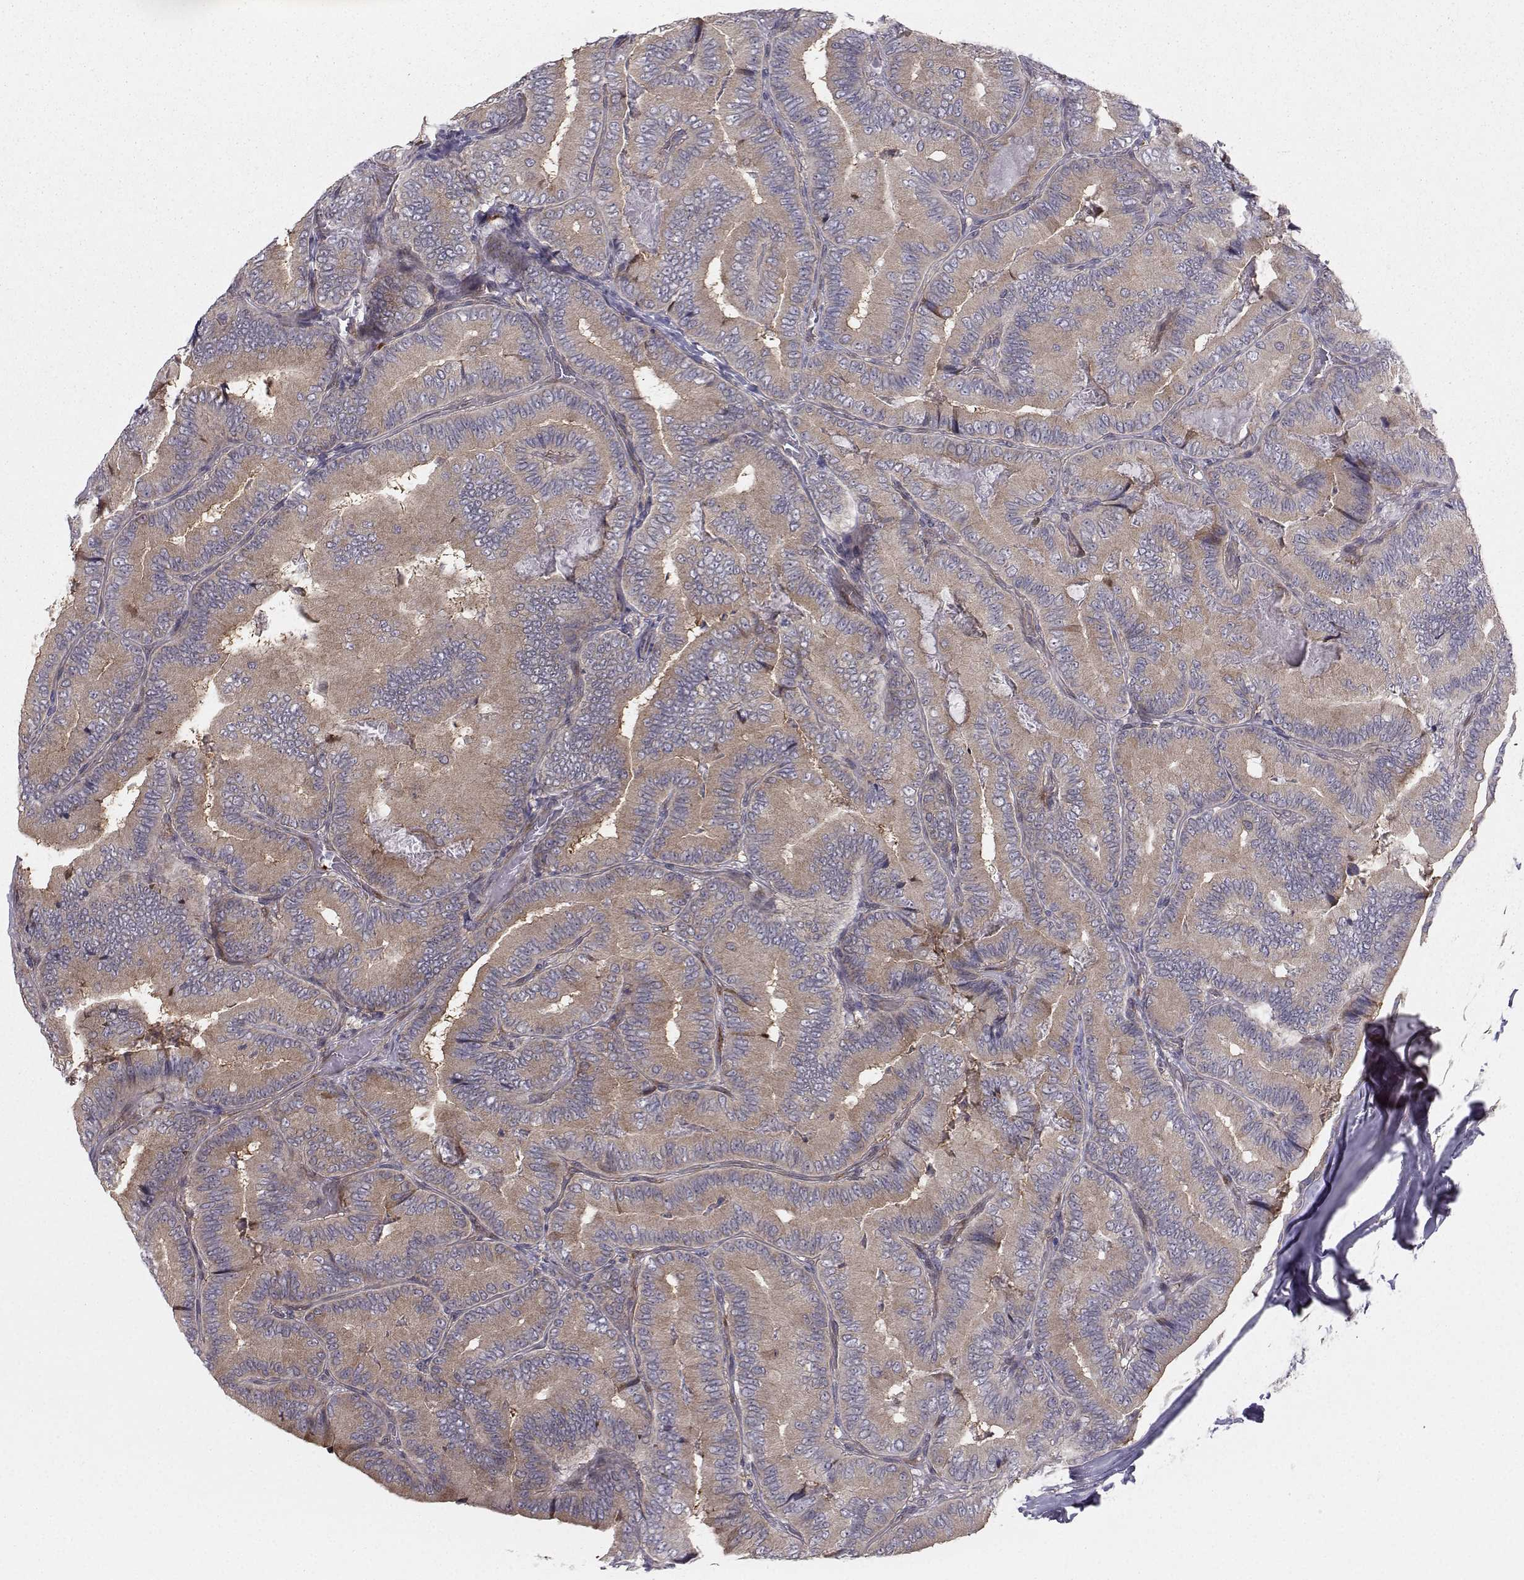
{"staining": {"intensity": "weak", "quantity": ">75%", "location": "cytoplasmic/membranous"}, "tissue": "thyroid cancer", "cell_type": "Tumor cells", "image_type": "cancer", "snomed": [{"axis": "morphology", "description": "Papillary adenocarcinoma, NOS"}, {"axis": "topography", "description": "Thyroid gland"}], "caption": "There is low levels of weak cytoplasmic/membranous positivity in tumor cells of thyroid papillary adenocarcinoma, as demonstrated by immunohistochemical staining (brown color).", "gene": "HSP90AB1", "patient": {"sex": "male", "age": 61}}